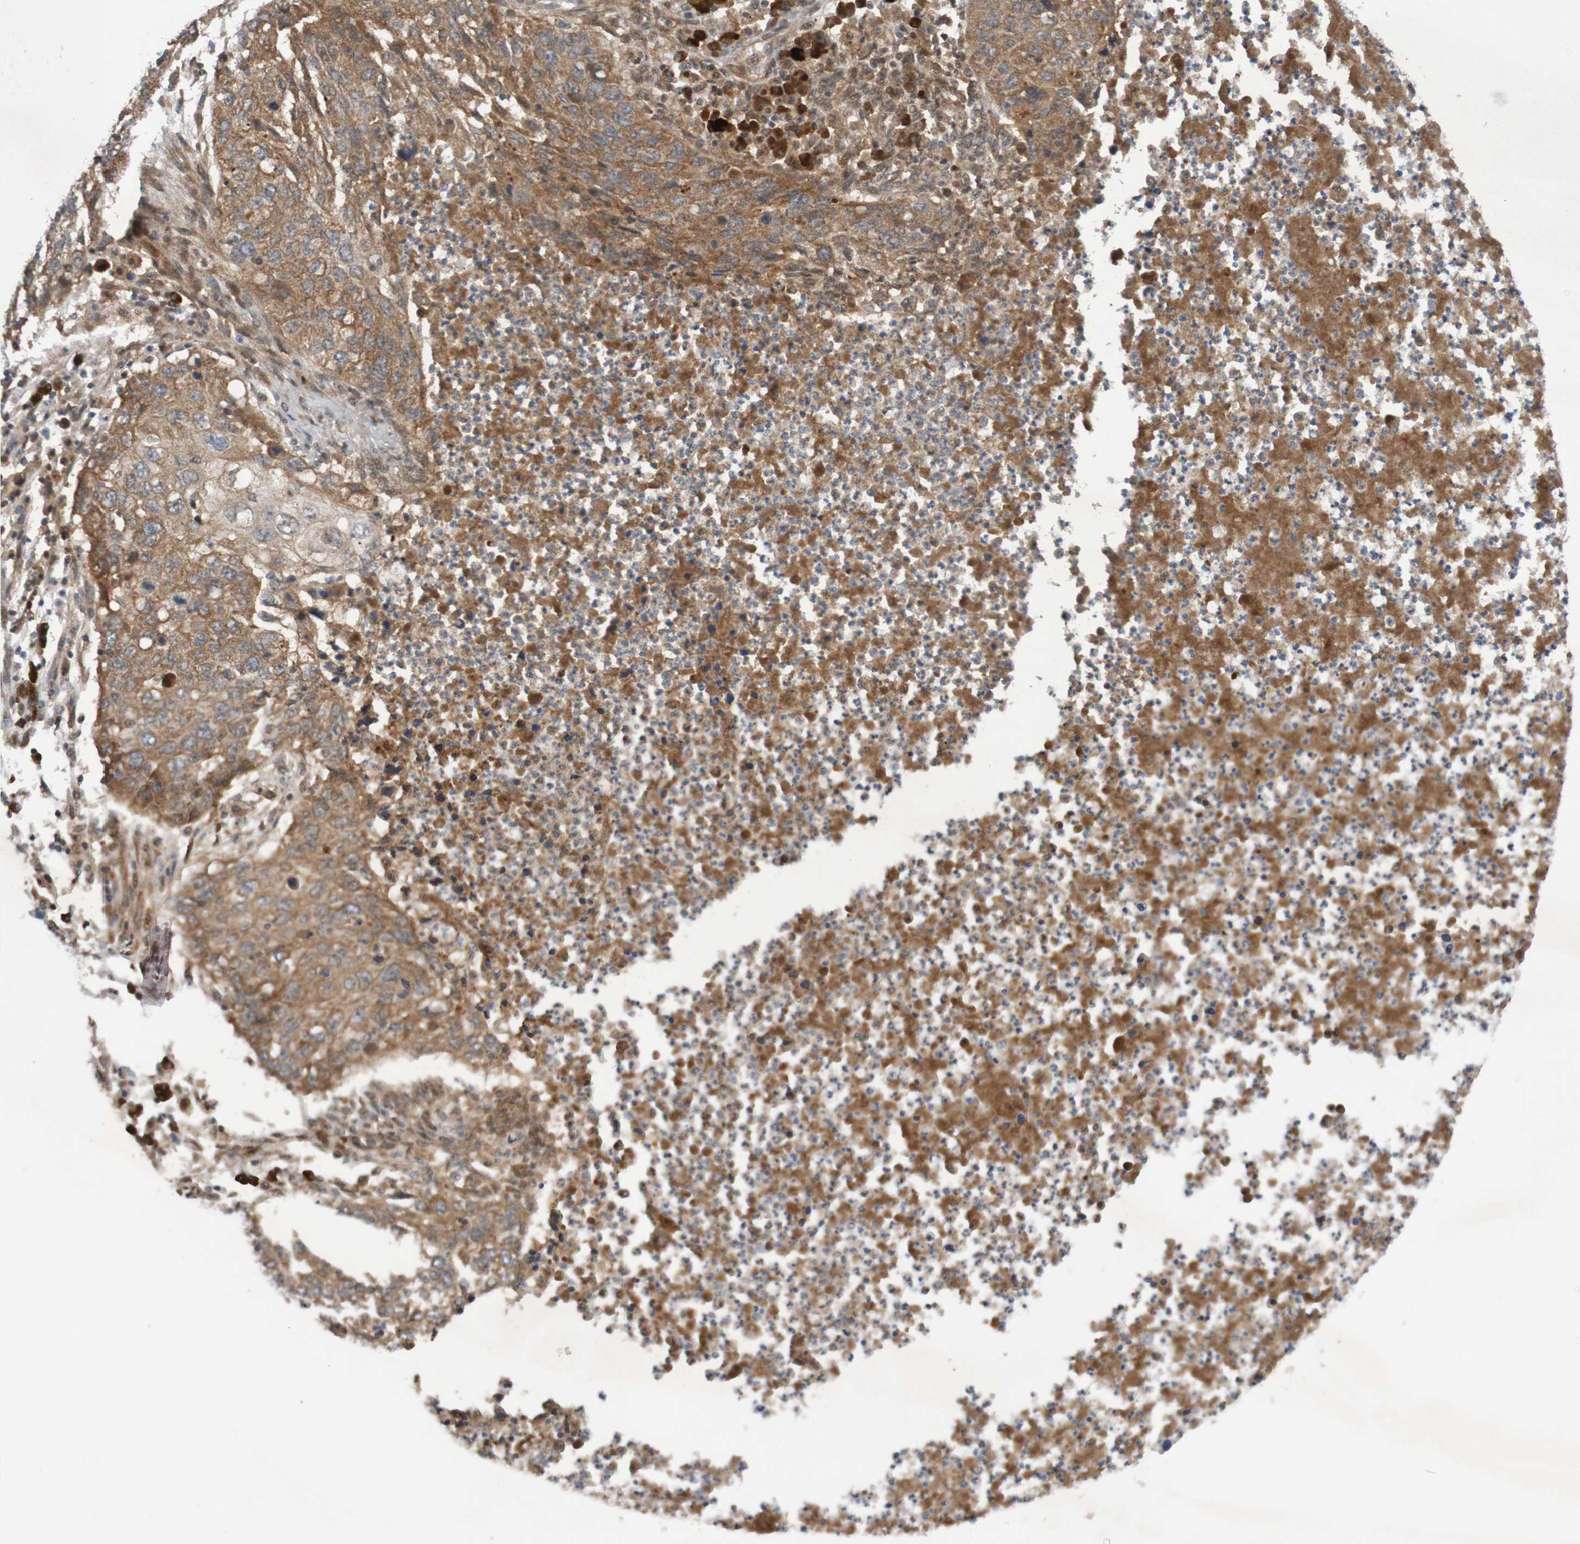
{"staining": {"intensity": "moderate", "quantity": ">75%", "location": "cytoplasmic/membranous"}, "tissue": "lung cancer", "cell_type": "Tumor cells", "image_type": "cancer", "snomed": [{"axis": "morphology", "description": "Squamous cell carcinoma, NOS"}, {"axis": "topography", "description": "Lung"}], "caption": "Immunohistochemistry of human lung cancer exhibits medium levels of moderate cytoplasmic/membranous staining in about >75% of tumor cells.", "gene": "ITLN1", "patient": {"sex": "female", "age": 63}}